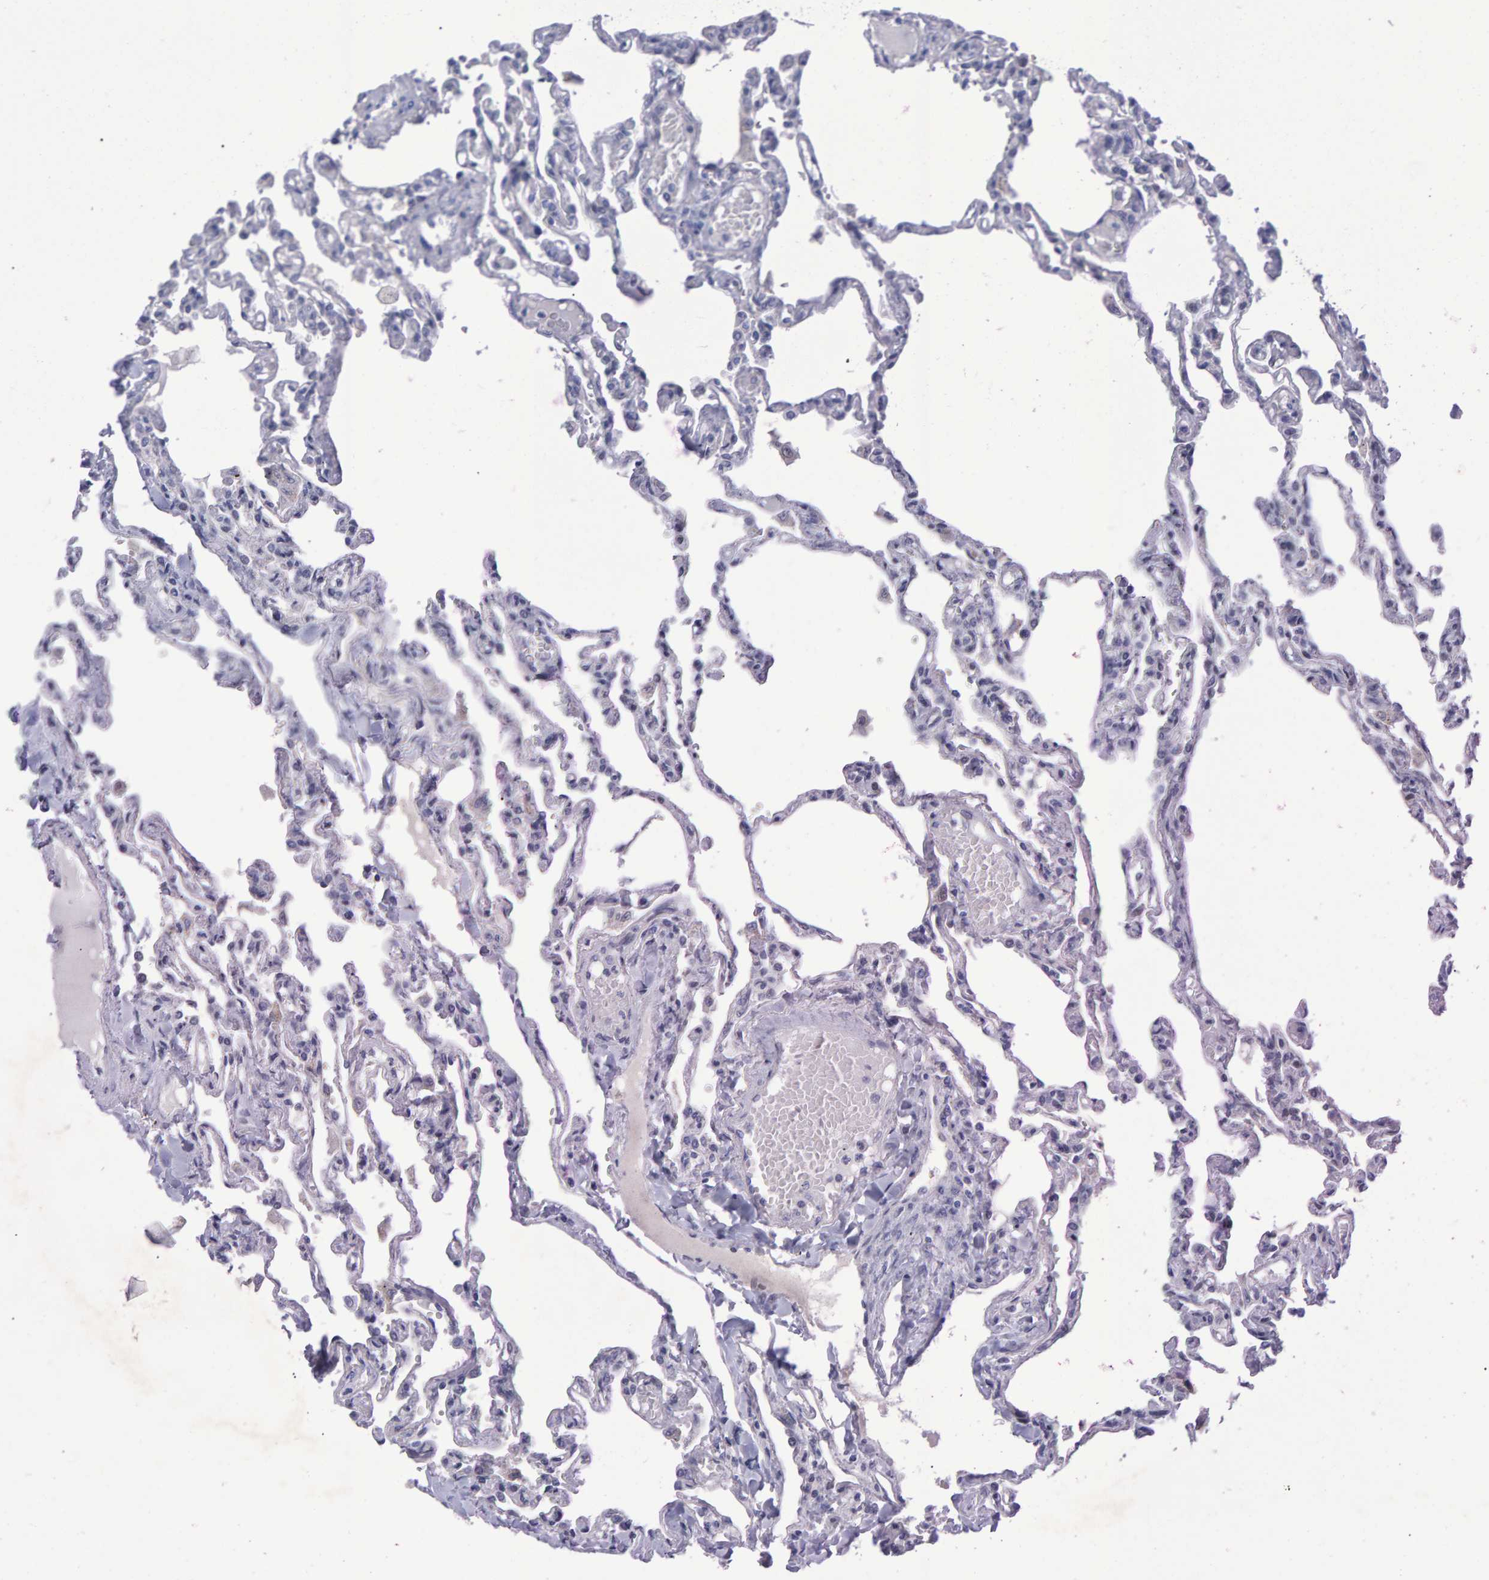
{"staining": {"intensity": "negative", "quantity": "none", "location": "none"}, "tissue": "lung", "cell_type": "Alveolar cells", "image_type": "normal", "snomed": [{"axis": "morphology", "description": "Normal tissue, NOS"}, {"axis": "topography", "description": "Lung"}], "caption": "IHC photomicrograph of benign lung: lung stained with DAB displays no significant protein positivity in alveolar cells. The staining is performed using DAB brown chromogen with nuclei counter-stained in using hematoxylin.", "gene": "PROCA1", "patient": {"sex": "male", "age": 21}}